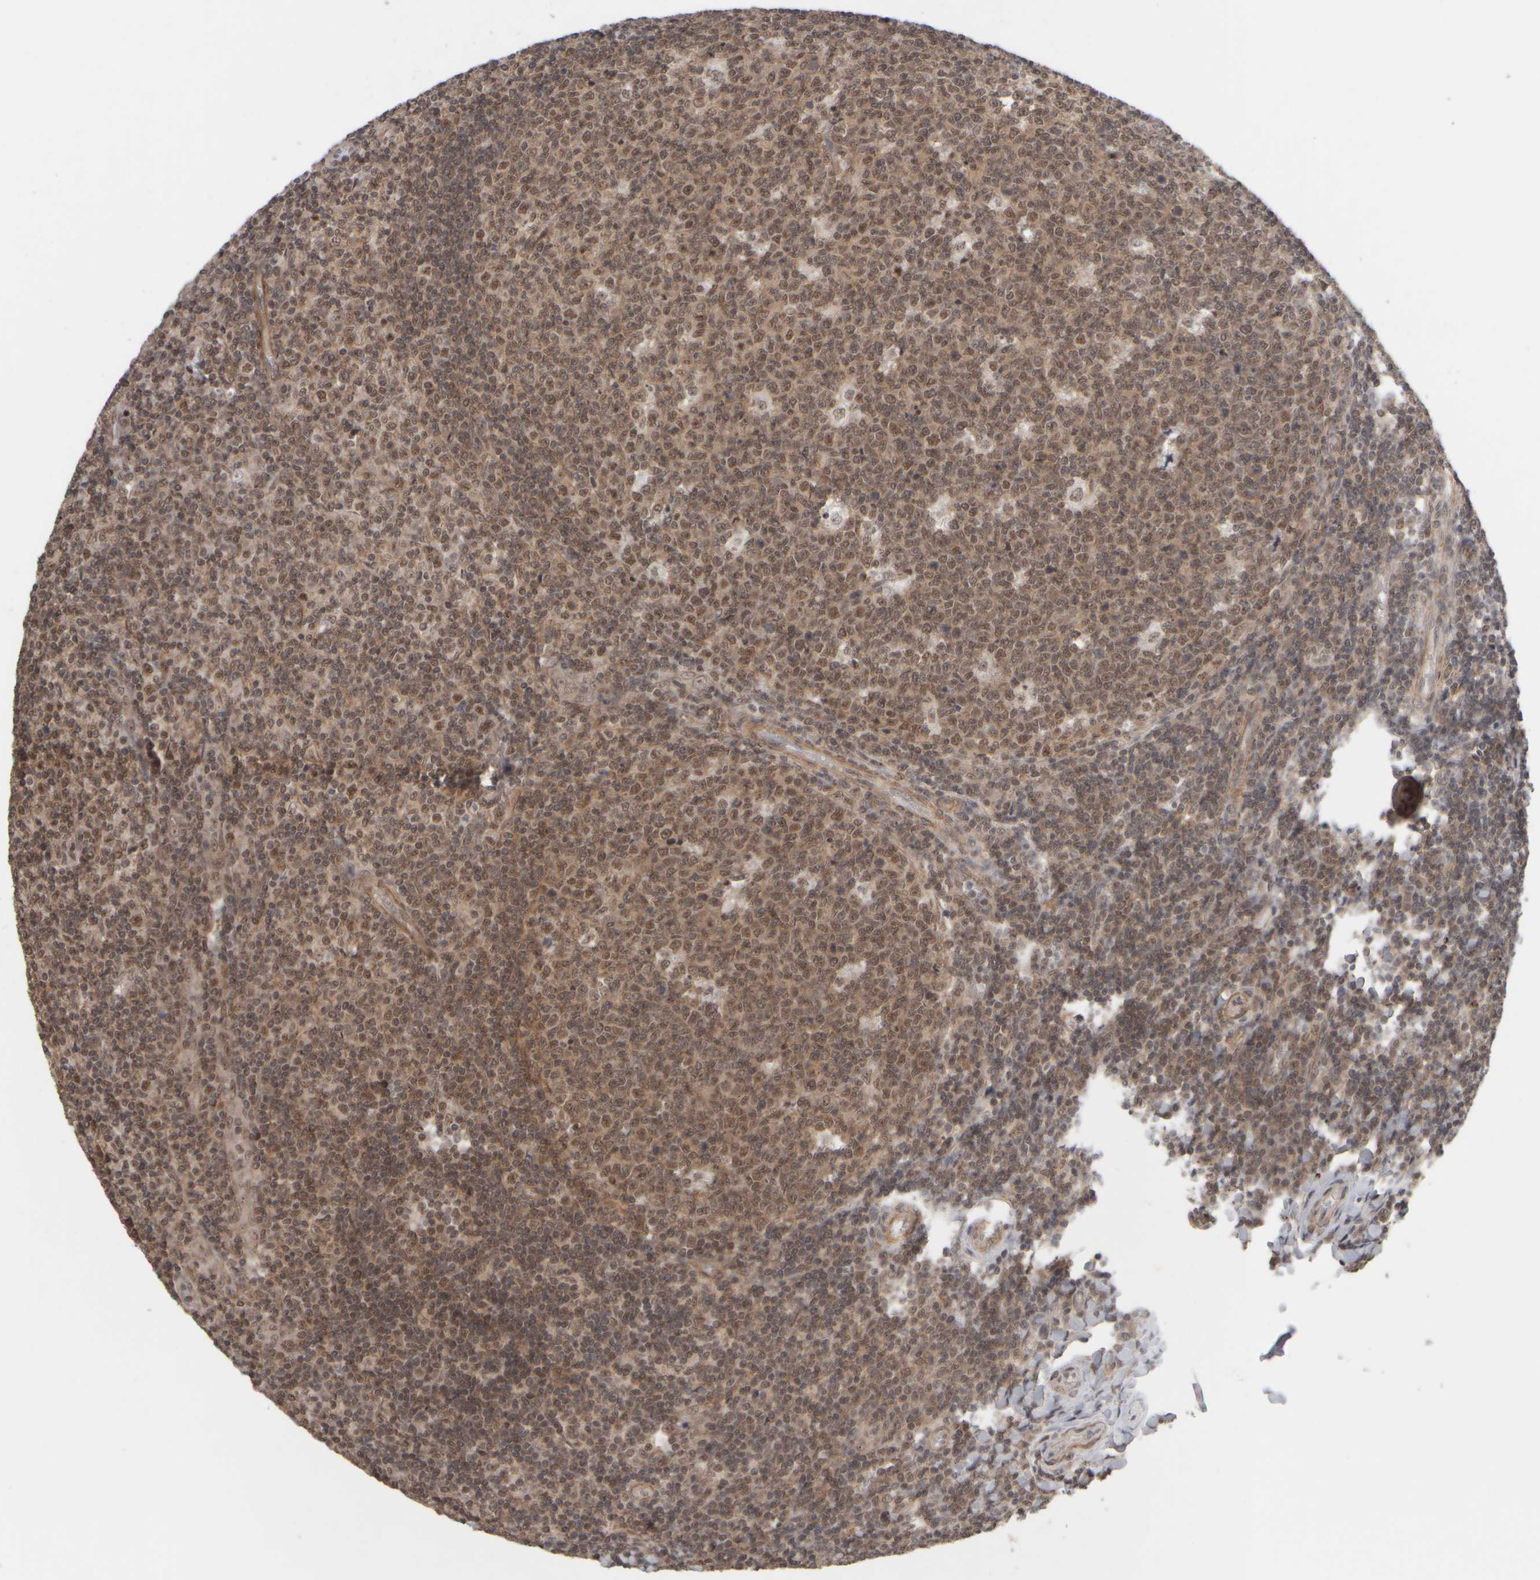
{"staining": {"intensity": "moderate", "quantity": ">75%", "location": "nuclear"}, "tissue": "tonsil", "cell_type": "Germinal center cells", "image_type": "normal", "snomed": [{"axis": "morphology", "description": "Normal tissue, NOS"}, {"axis": "topography", "description": "Tonsil"}], "caption": "Immunohistochemical staining of benign tonsil shows medium levels of moderate nuclear staining in approximately >75% of germinal center cells.", "gene": "SYNRG", "patient": {"sex": "female", "age": 19}}